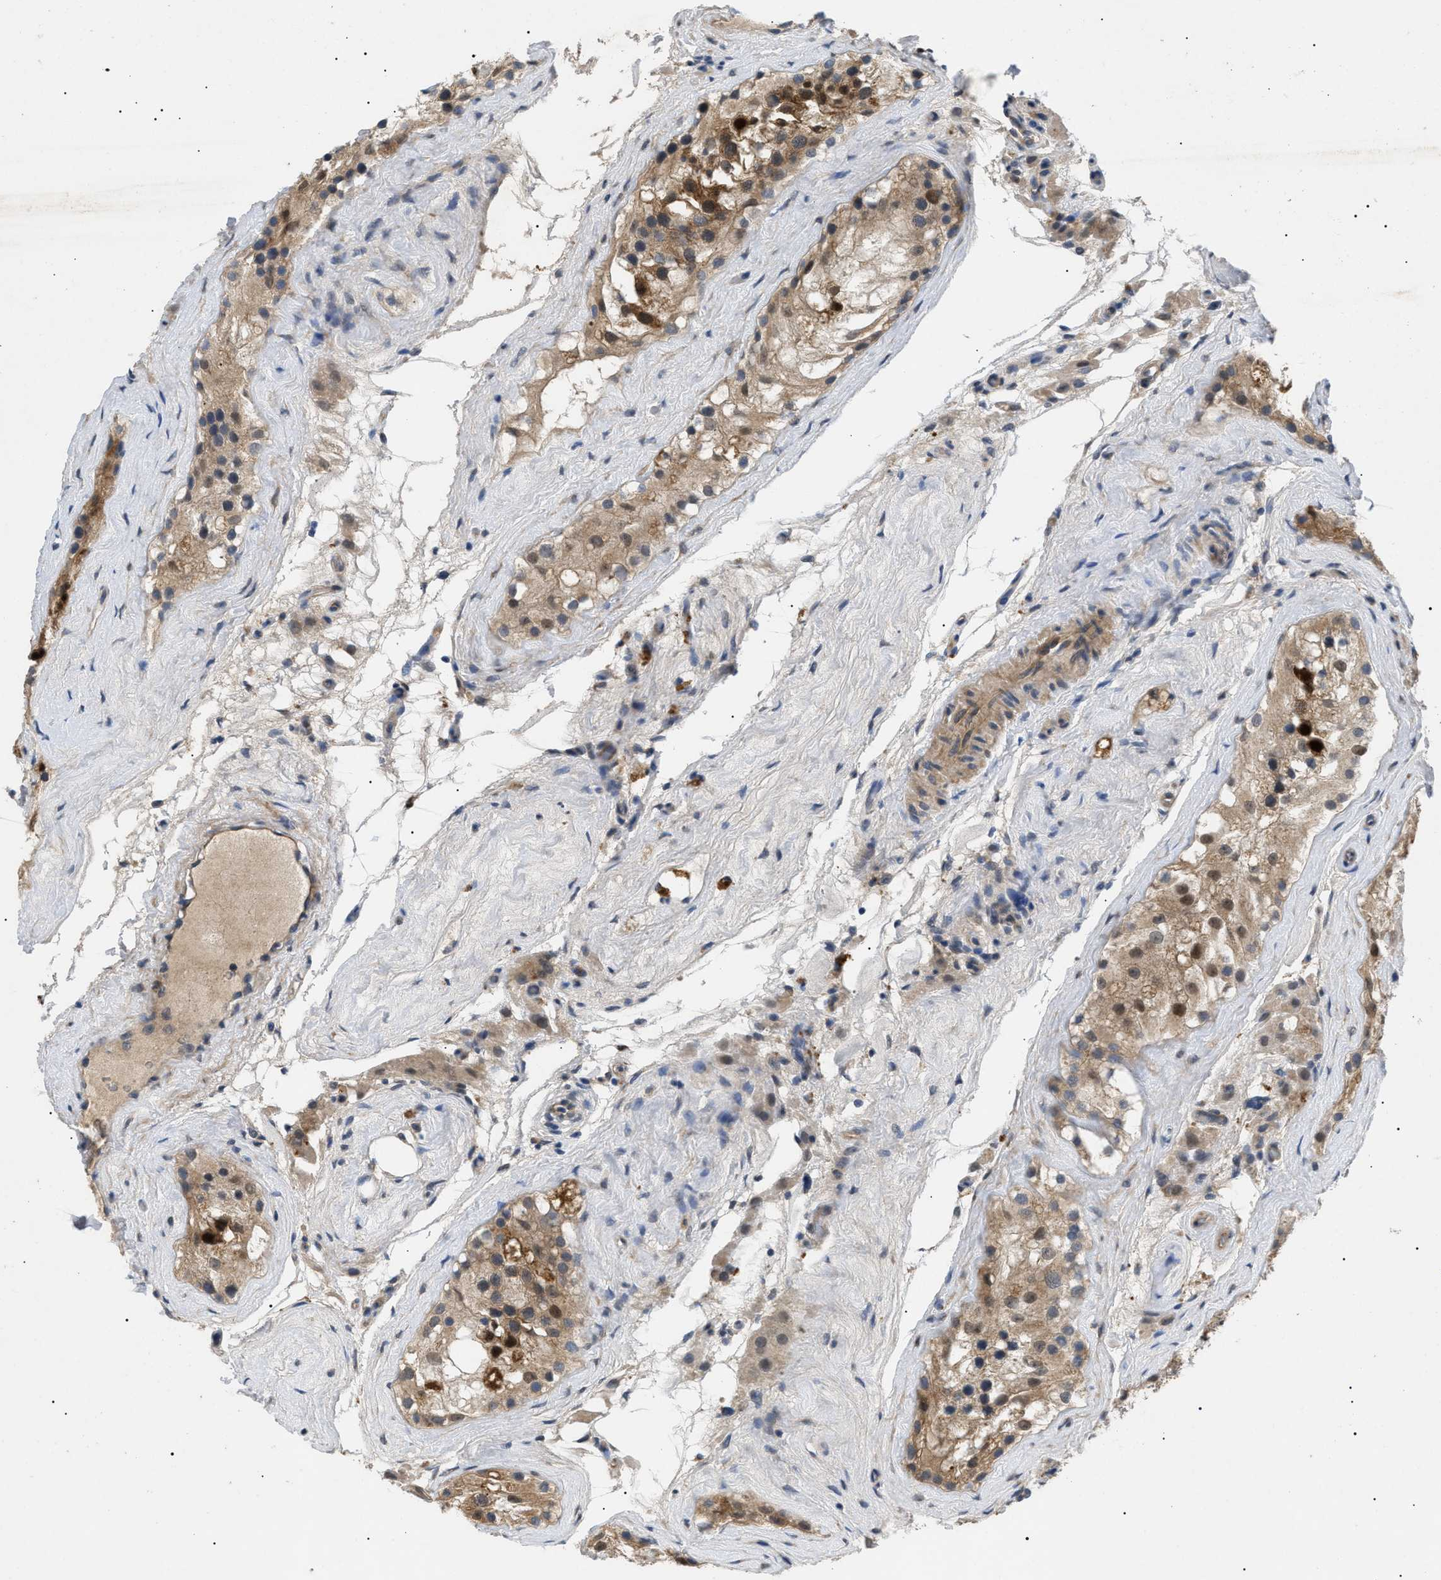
{"staining": {"intensity": "strong", "quantity": "25%-75%", "location": "cytoplasmic/membranous,nuclear"}, "tissue": "testis", "cell_type": "Cells in seminiferous ducts", "image_type": "normal", "snomed": [{"axis": "morphology", "description": "Normal tissue, NOS"}, {"axis": "morphology", "description": "Seminoma, NOS"}, {"axis": "topography", "description": "Testis"}], "caption": "DAB immunohistochemical staining of benign human testis reveals strong cytoplasmic/membranous,nuclear protein positivity in about 25%-75% of cells in seminiferous ducts.", "gene": "CRCP", "patient": {"sex": "male", "age": 71}}